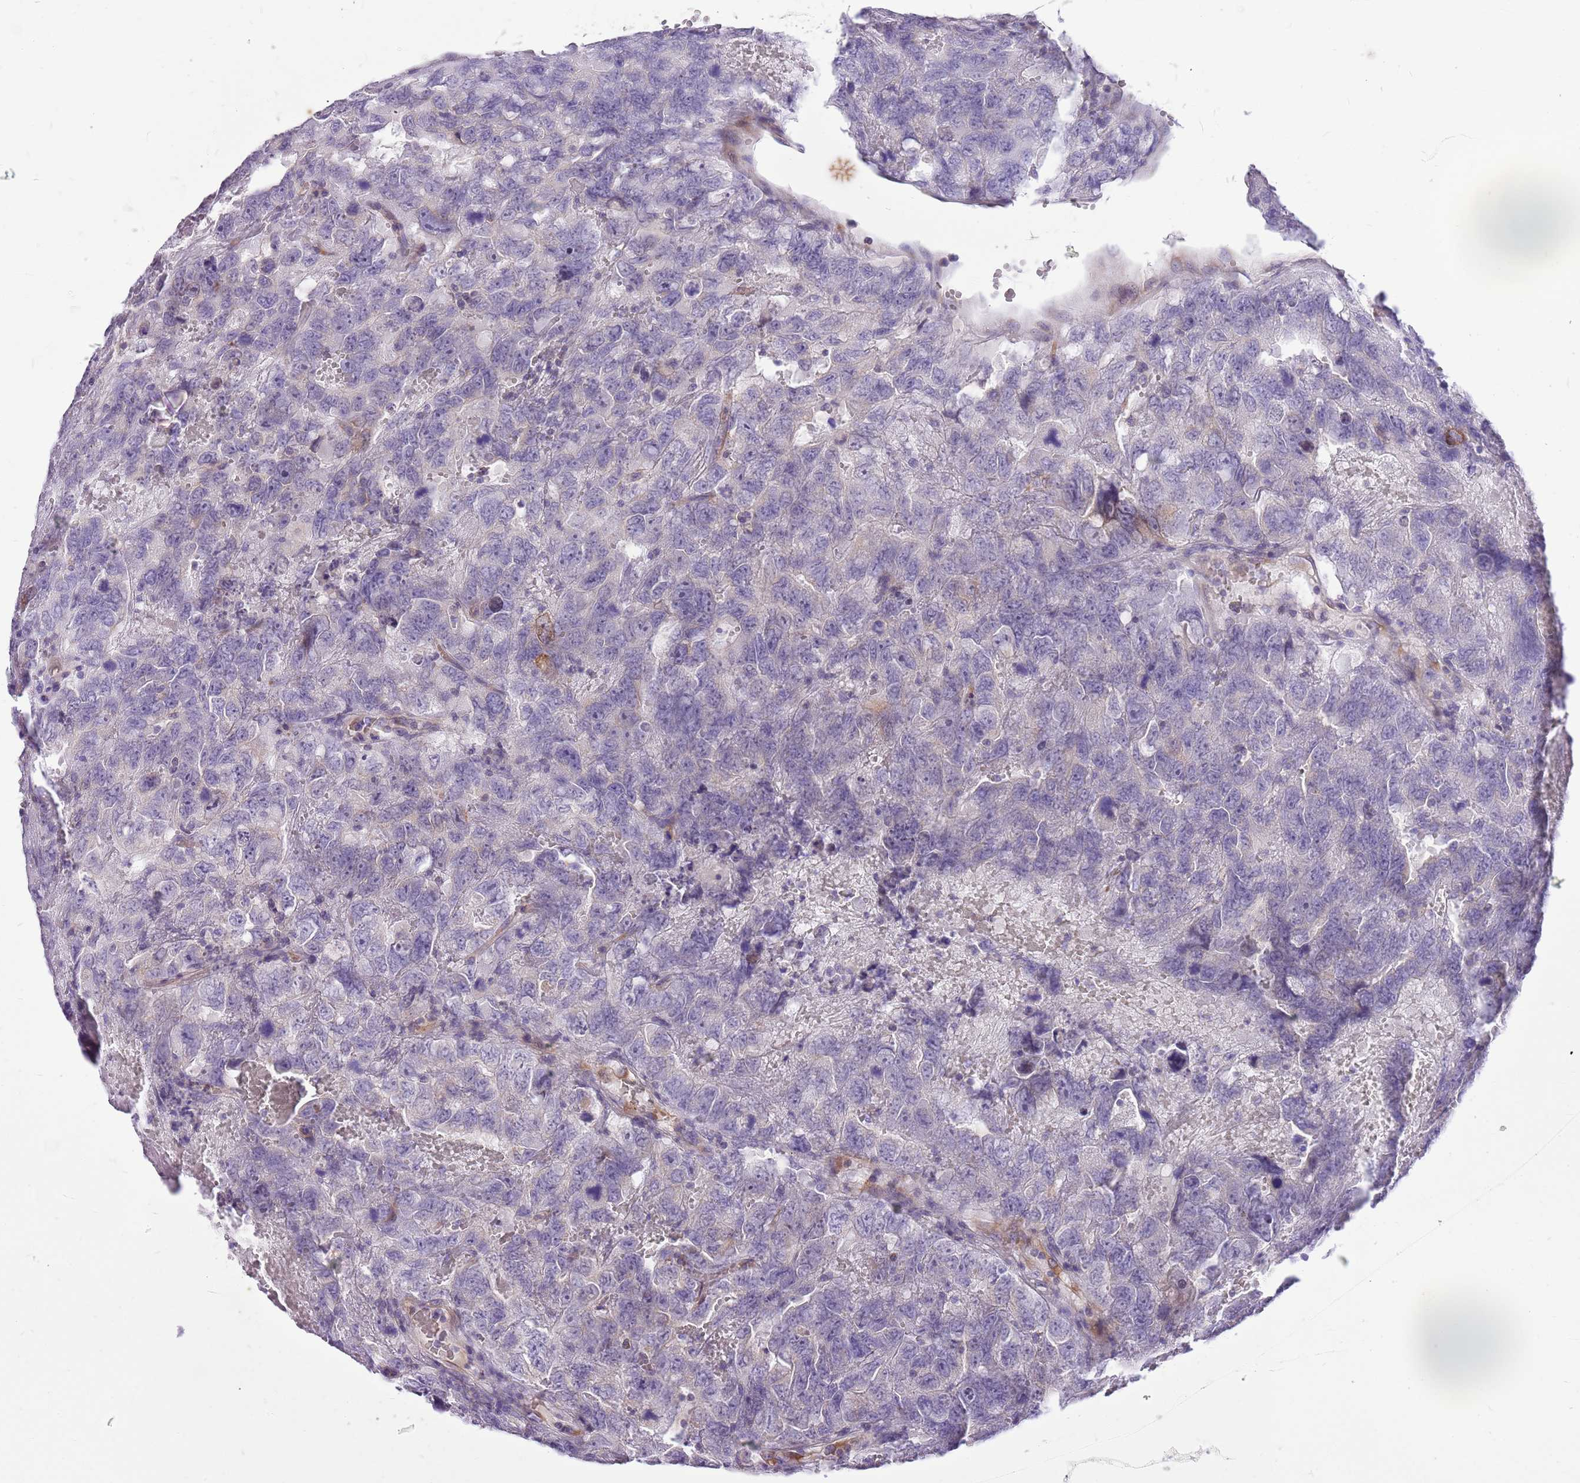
{"staining": {"intensity": "negative", "quantity": "none", "location": "none"}, "tissue": "testis cancer", "cell_type": "Tumor cells", "image_type": "cancer", "snomed": [{"axis": "morphology", "description": "Carcinoma, Embryonal, NOS"}, {"axis": "topography", "description": "Testis"}], "caption": "IHC image of human embryonal carcinoma (testis) stained for a protein (brown), which displays no expression in tumor cells.", "gene": "GLCE", "patient": {"sex": "male", "age": 45}}